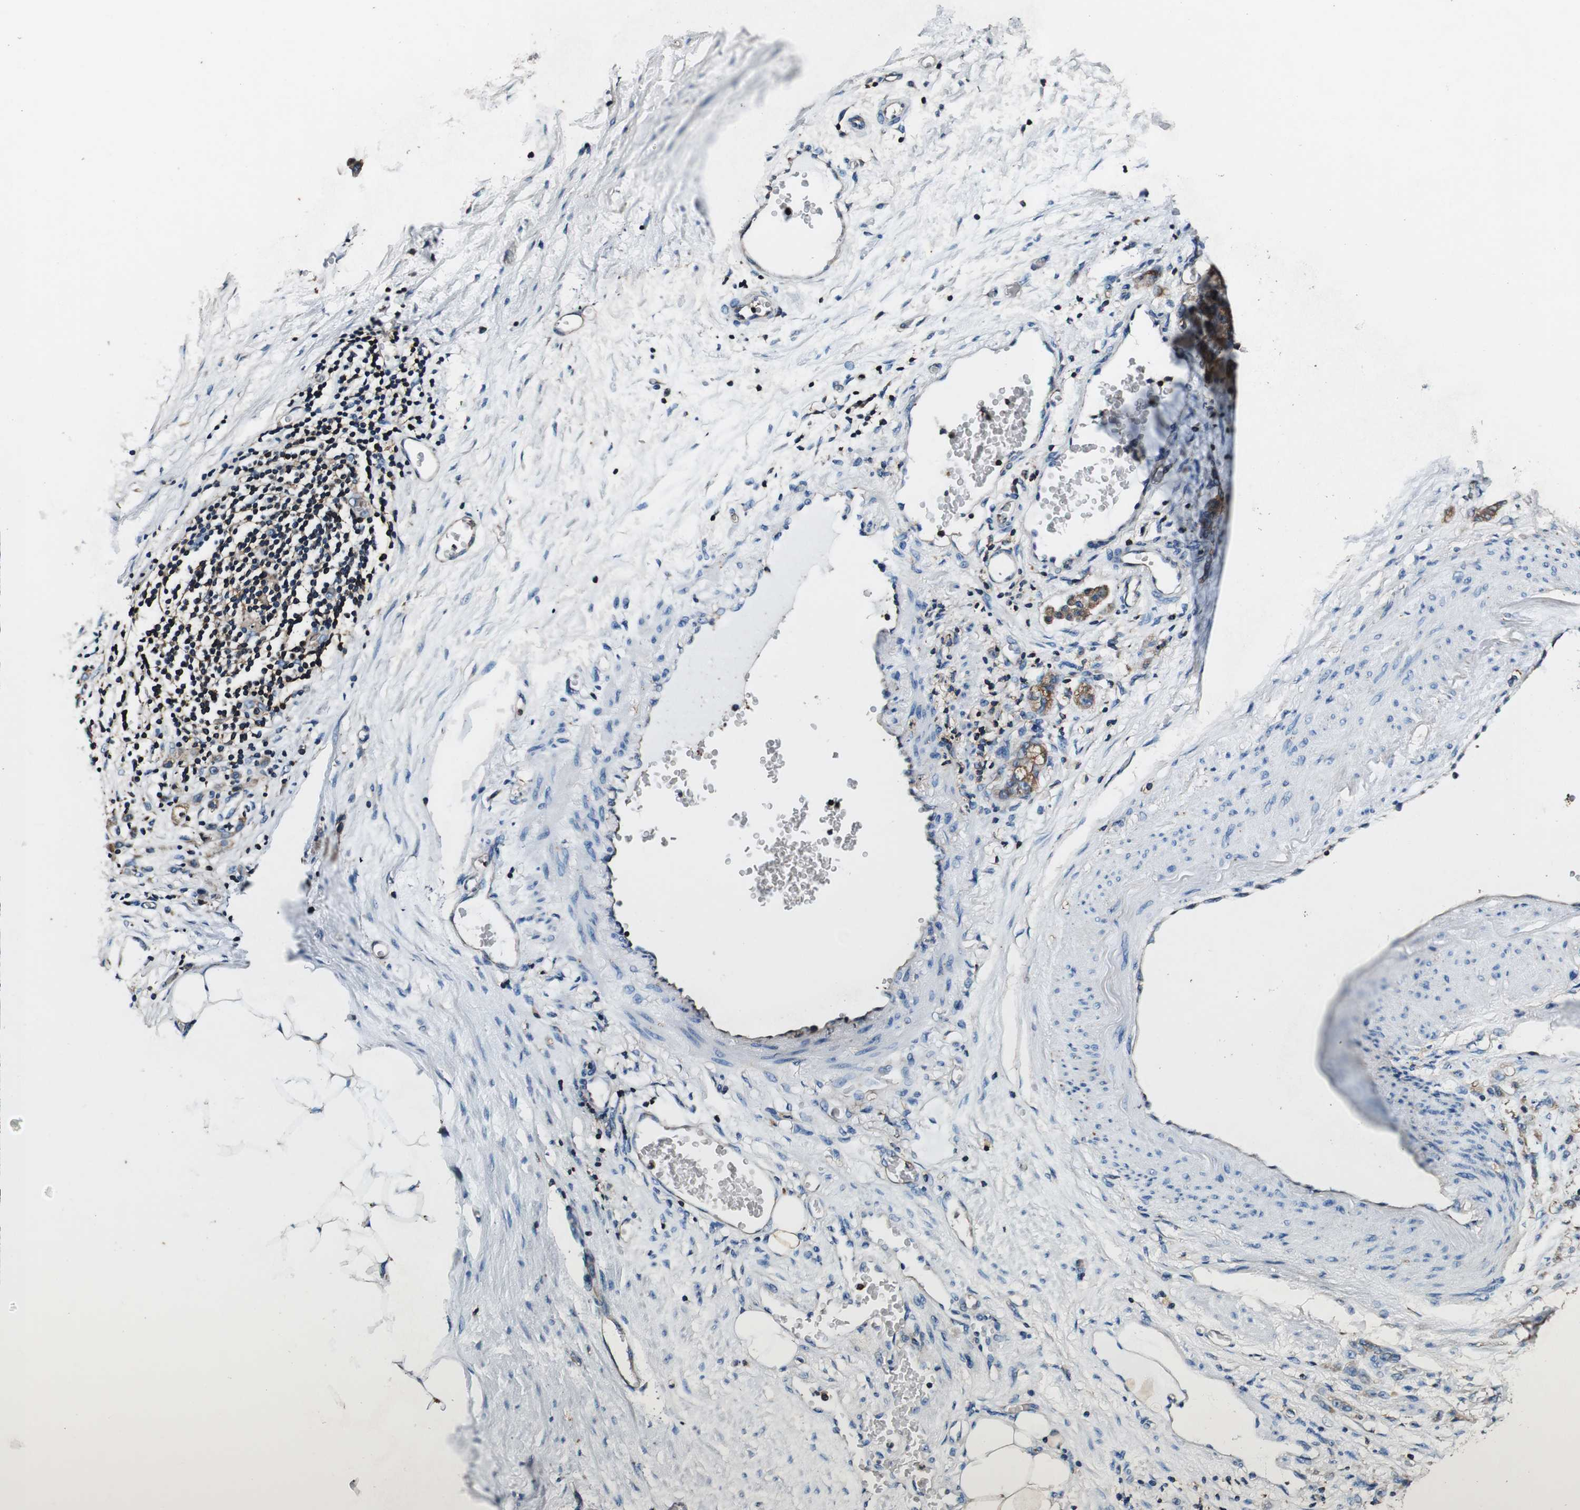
{"staining": {"intensity": "moderate", "quantity": "25%-75%", "location": "cytoplasmic/membranous"}, "tissue": "stomach cancer", "cell_type": "Tumor cells", "image_type": "cancer", "snomed": [{"axis": "morphology", "description": "Adenocarcinoma, NOS"}, {"axis": "topography", "description": "Stomach"}], "caption": "Immunohistochemical staining of human stomach adenocarcinoma exhibits medium levels of moderate cytoplasmic/membranous positivity in about 25%-75% of tumor cells.", "gene": "RHOT2", "patient": {"sex": "male", "age": 82}}